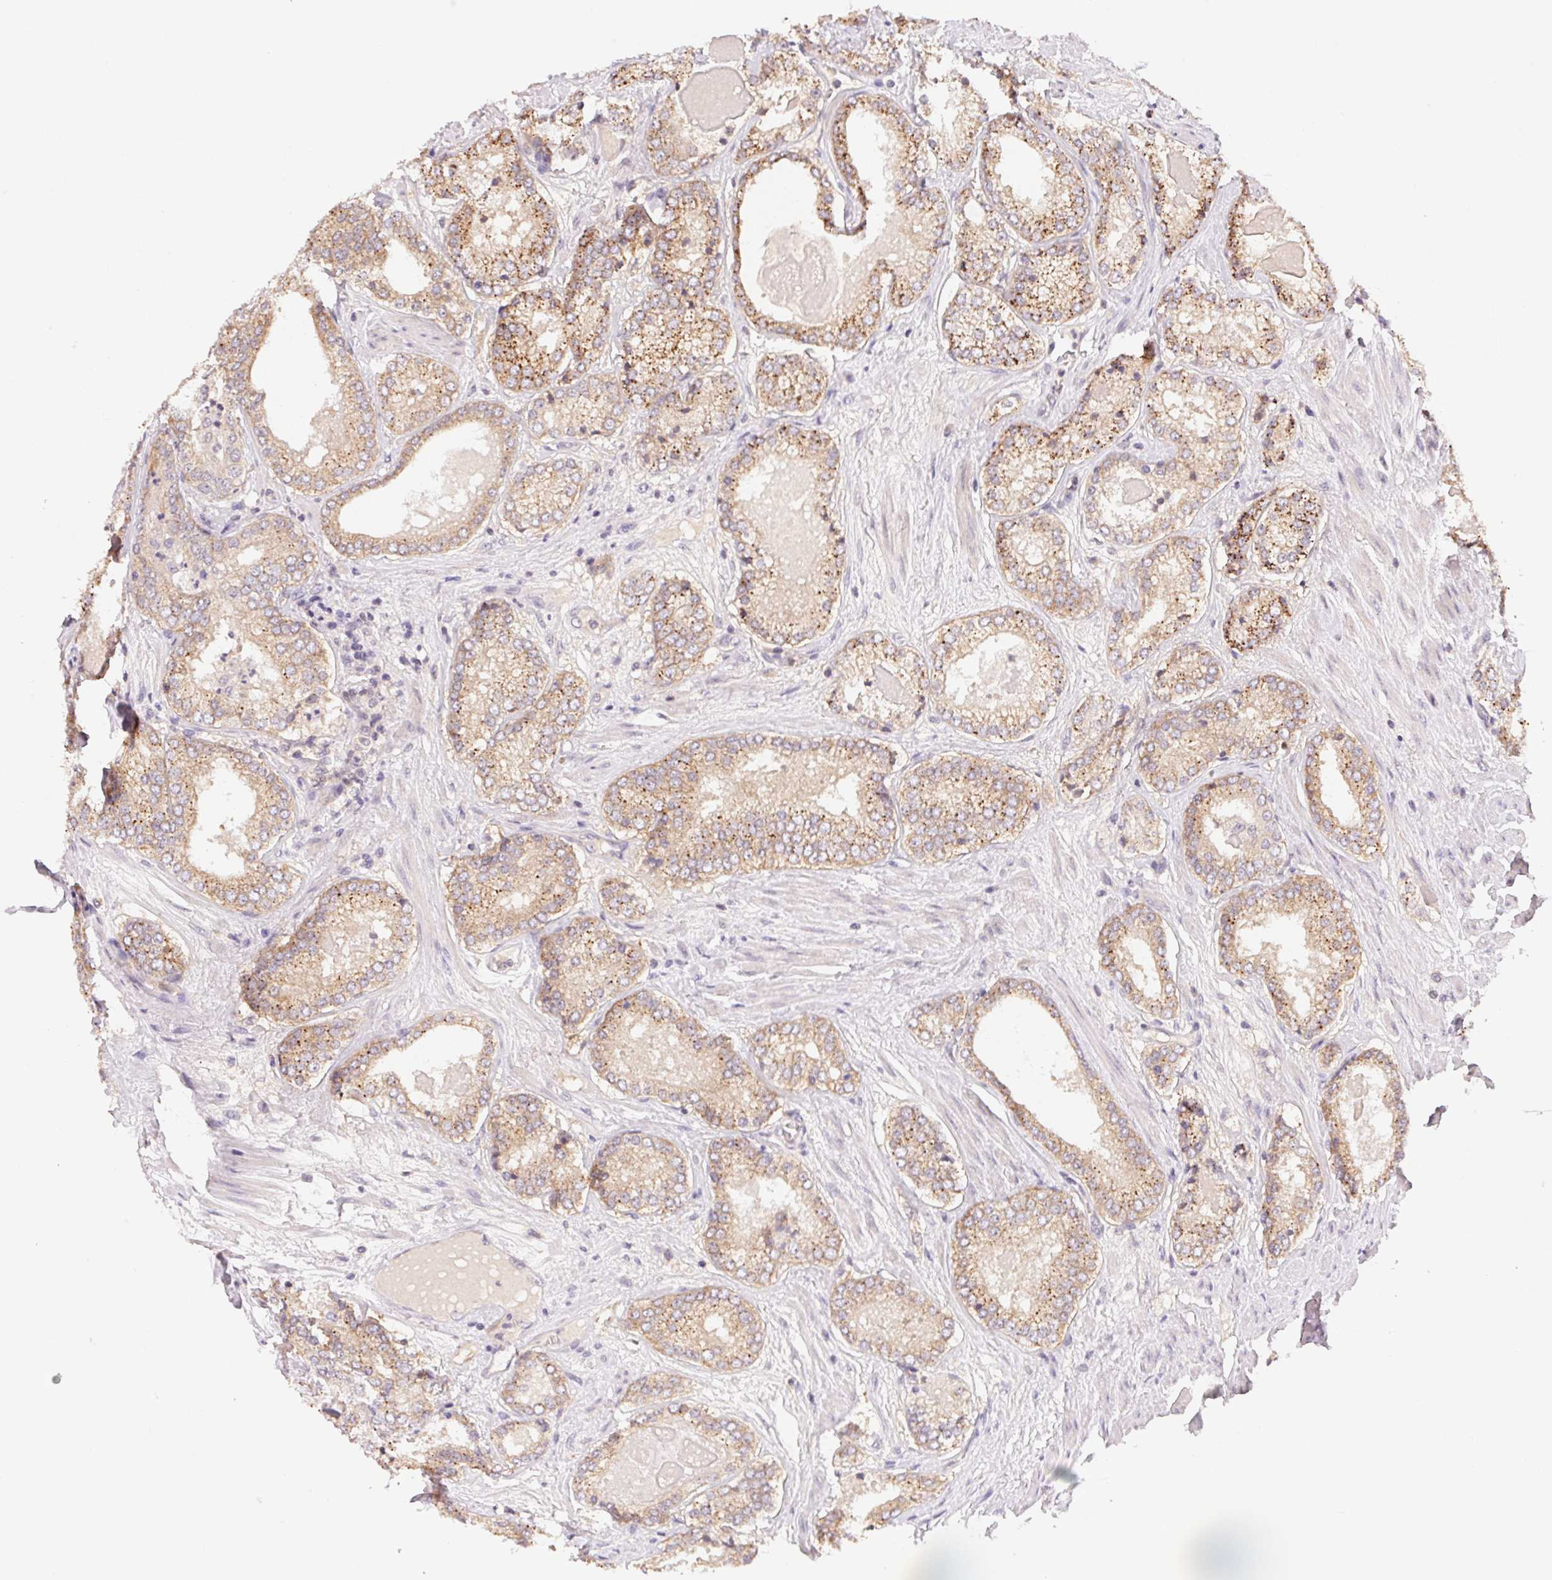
{"staining": {"intensity": "moderate", "quantity": "25%-75%", "location": "cytoplasmic/membranous"}, "tissue": "prostate cancer", "cell_type": "Tumor cells", "image_type": "cancer", "snomed": [{"axis": "morphology", "description": "Adenocarcinoma, NOS"}, {"axis": "morphology", "description": "Adenocarcinoma, Low grade"}, {"axis": "topography", "description": "Prostate"}], "caption": "The photomicrograph shows staining of low-grade adenocarcinoma (prostate), revealing moderate cytoplasmic/membranous protein expression (brown color) within tumor cells. (DAB (3,3'-diaminobenzidine) IHC with brightfield microscopy, high magnification).", "gene": "BNIP5", "patient": {"sex": "male", "age": 68}}